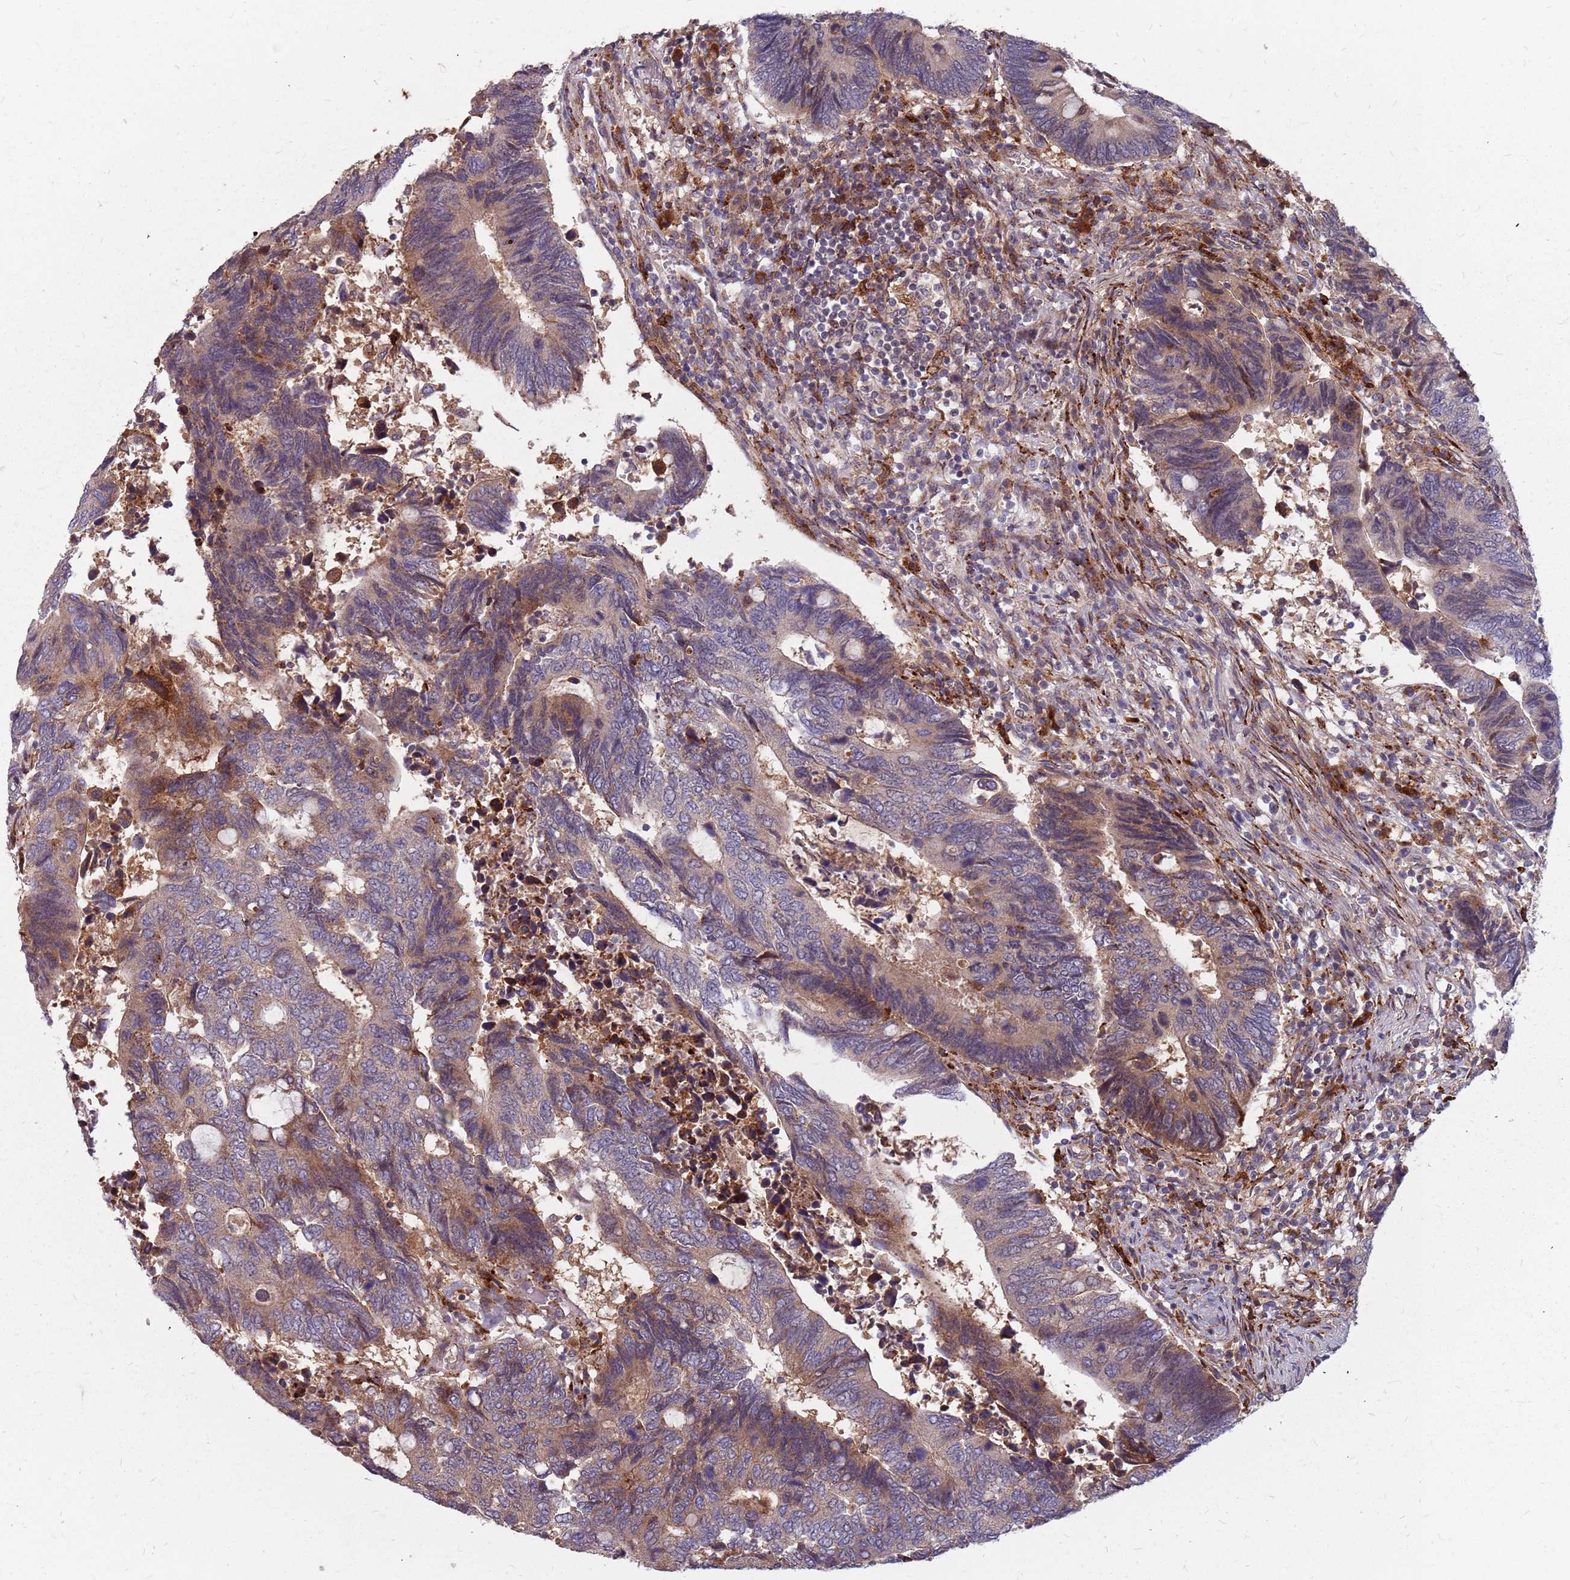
{"staining": {"intensity": "moderate", "quantity": ">75%", "location": "cytoplasmic/membranous"}, "tissue": "colorectal cancer", "cell_type": "Tumor cells", "image_type": "cancer", "snomed": [{"axis": "morphology", "description": "Adenocarcinoma, NOS"}, {"axis": "topography", "description": "Colon"}], "caption": "An immunohistochemistry (IHC) image of tumor tissue is shown. Protein staining in brown highlights moderate cytoplasmic/membranous positivity in colorectal cancer within tumor cells.", "gene": "NME4", "patient": {"sex": "male", "age": 87}}